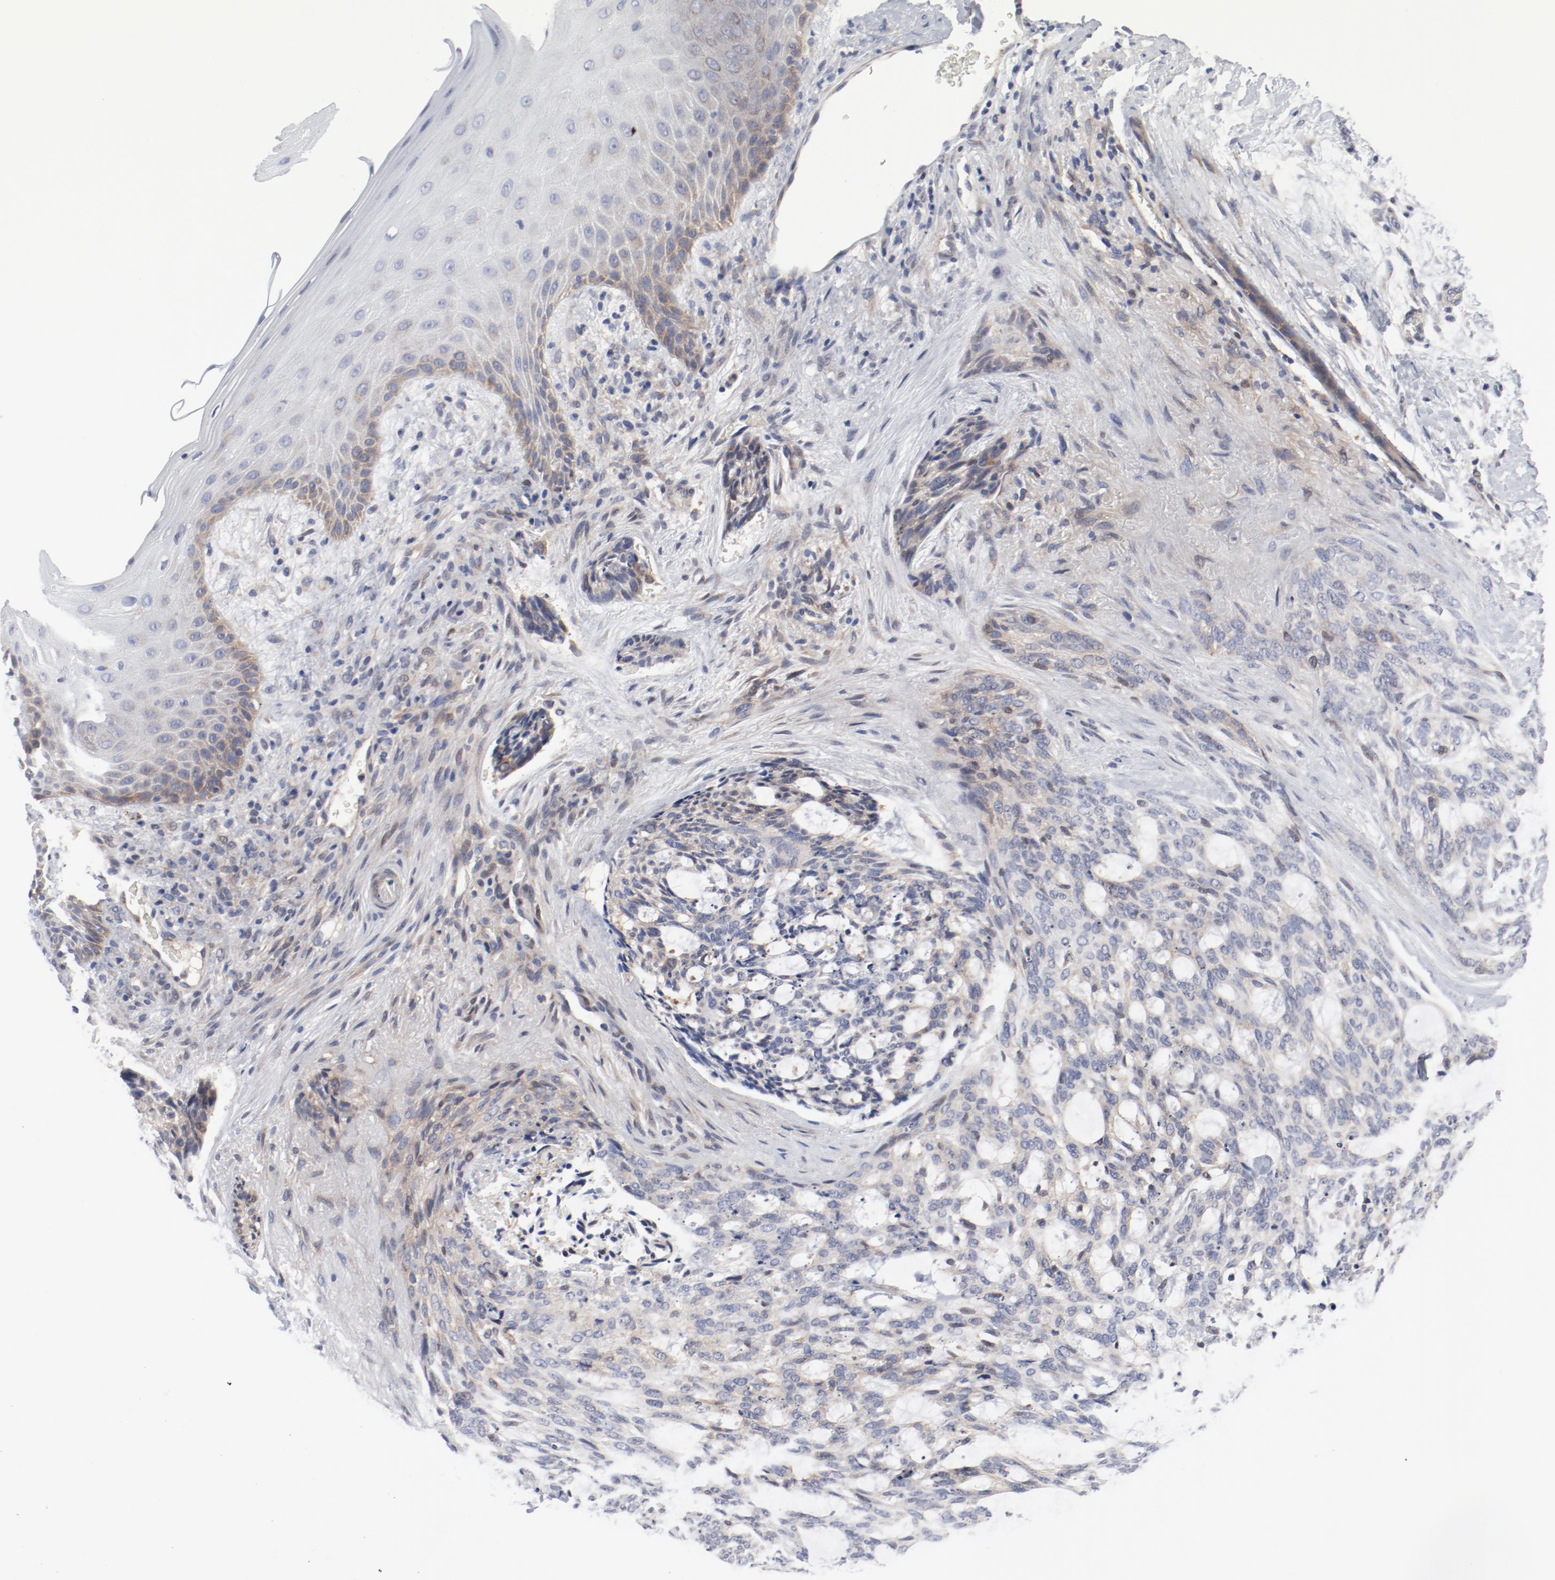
{"staining": {"intensity": "weak", "quantity": "<25%", "location": "cytoplasmic/membranous"}, "tissue": "skin cancer", "cell_type": "Tumor cells", "image_type": "cancer", "snomed": [{"axis": "morphology", "description": "Normal tissue, NOS"}, {"axis": "morphology", "description": "Basal cell carcinoma"}, {"axis": "topography", "description": "Skin"}], "caption": "Immunohistochemistry (IHC) of human skin cancer displays no positivity in tumor cells.", "gene": "BAD", "patient": {"sex": "female", "age": 71}}